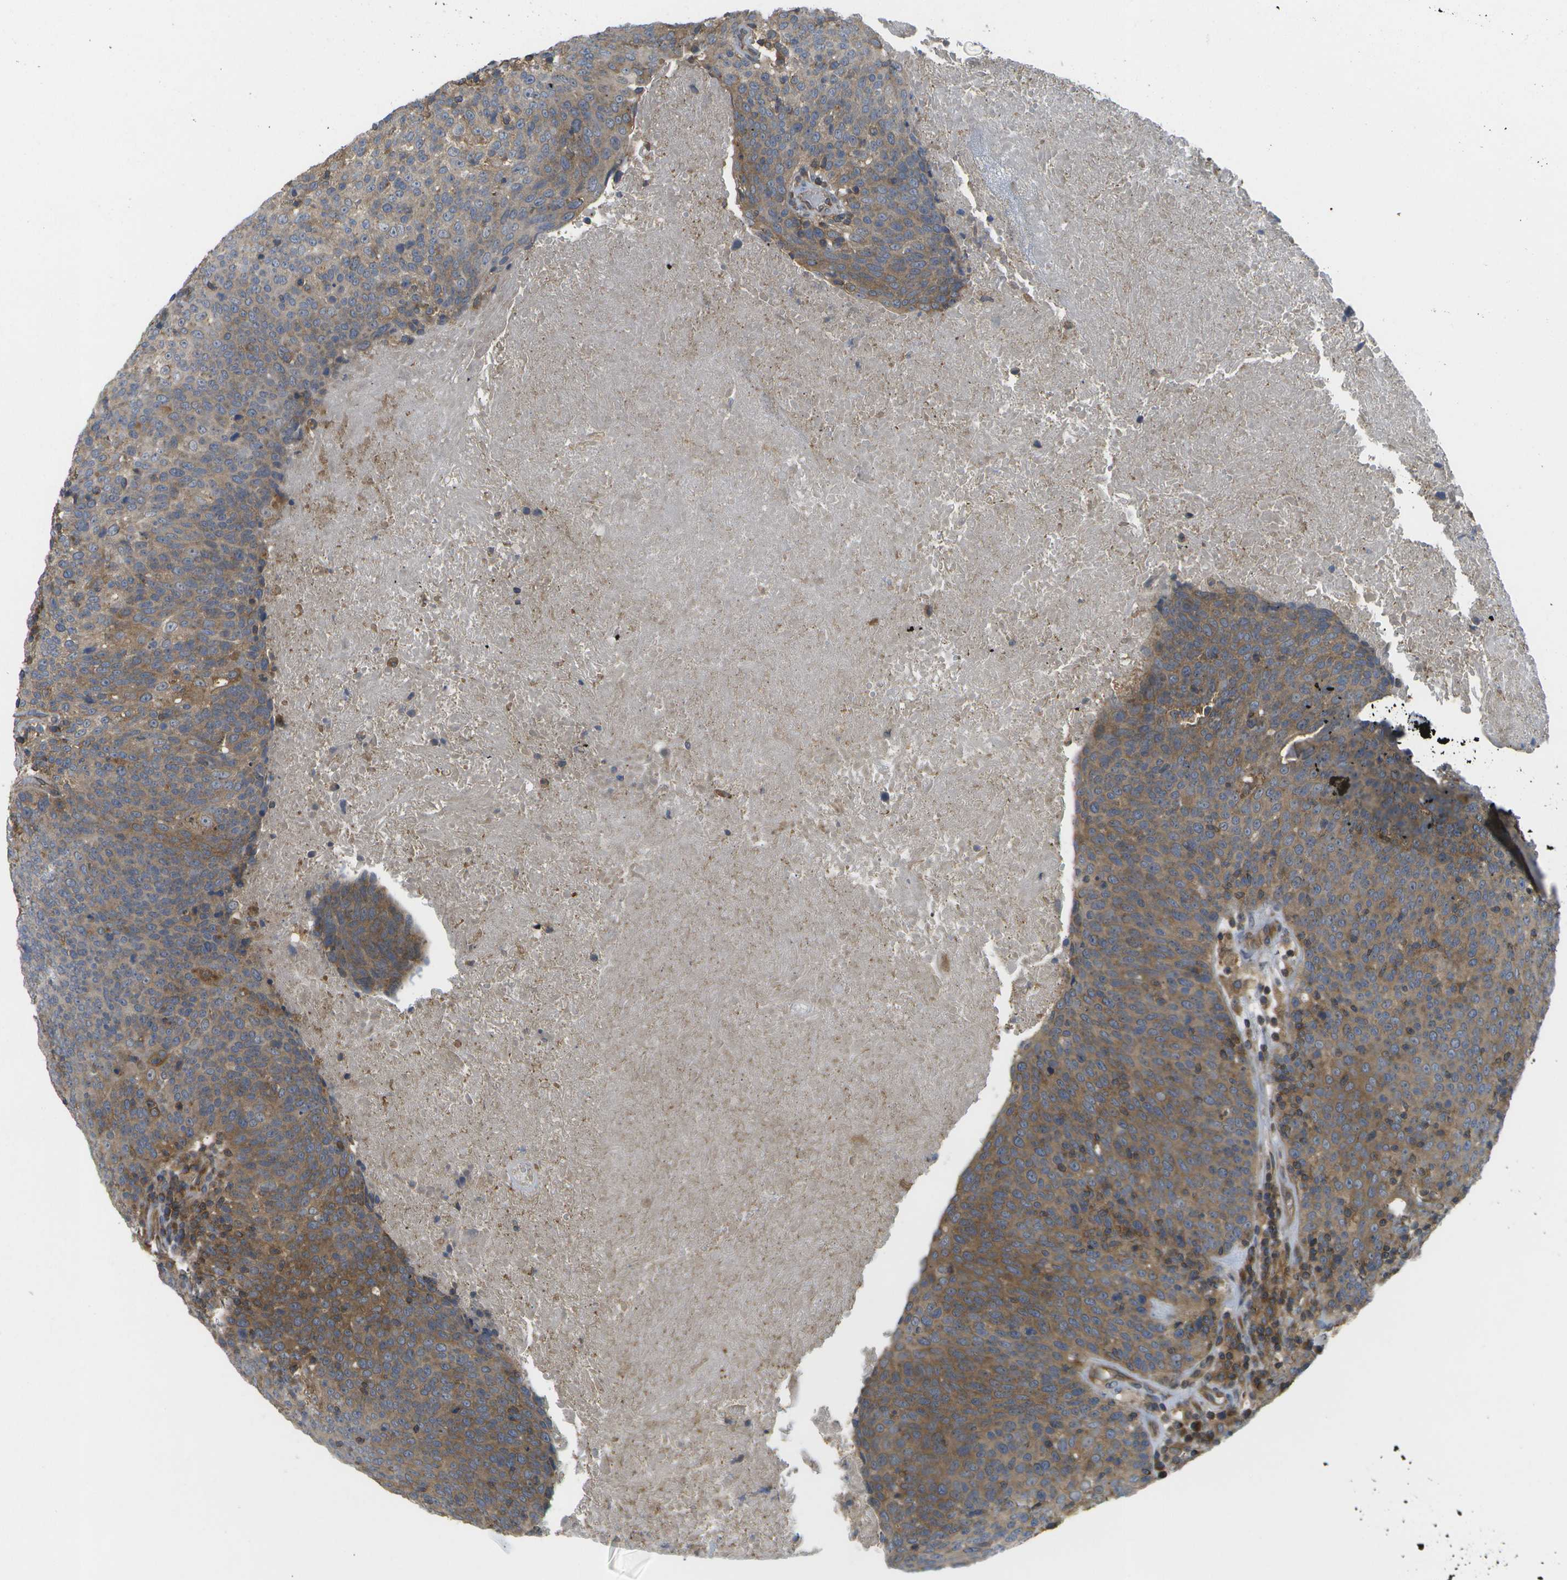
{"staining": {"intensity": "moderate", "quantity": ">75%", "location": "cytoplasmic/membranous"}, "tissue": "head and neck cancer", "cell_type": "Tumor cells", "image_type": "cancer", "snomed": [{"axis": "morphology", "description": "Squamous cell carcinoma, NOS"}, {"axis": "morphology", "description": "Squamous cell carcinoma, metastatic, NOS"}, {"axis": "topography", "description": "Lymph node"}, {"axis": "topography", "description": "Head-Neck"}], "caption": "Human head and neck cancer (squamous cell carcinoma) stained for a protein (brown) reveals moderate cytoplasmic/membranous positive staining in approximately >75% of tumor cells.", "gene": "DPM3", "patient": {"sex": "male", "age": 62}}